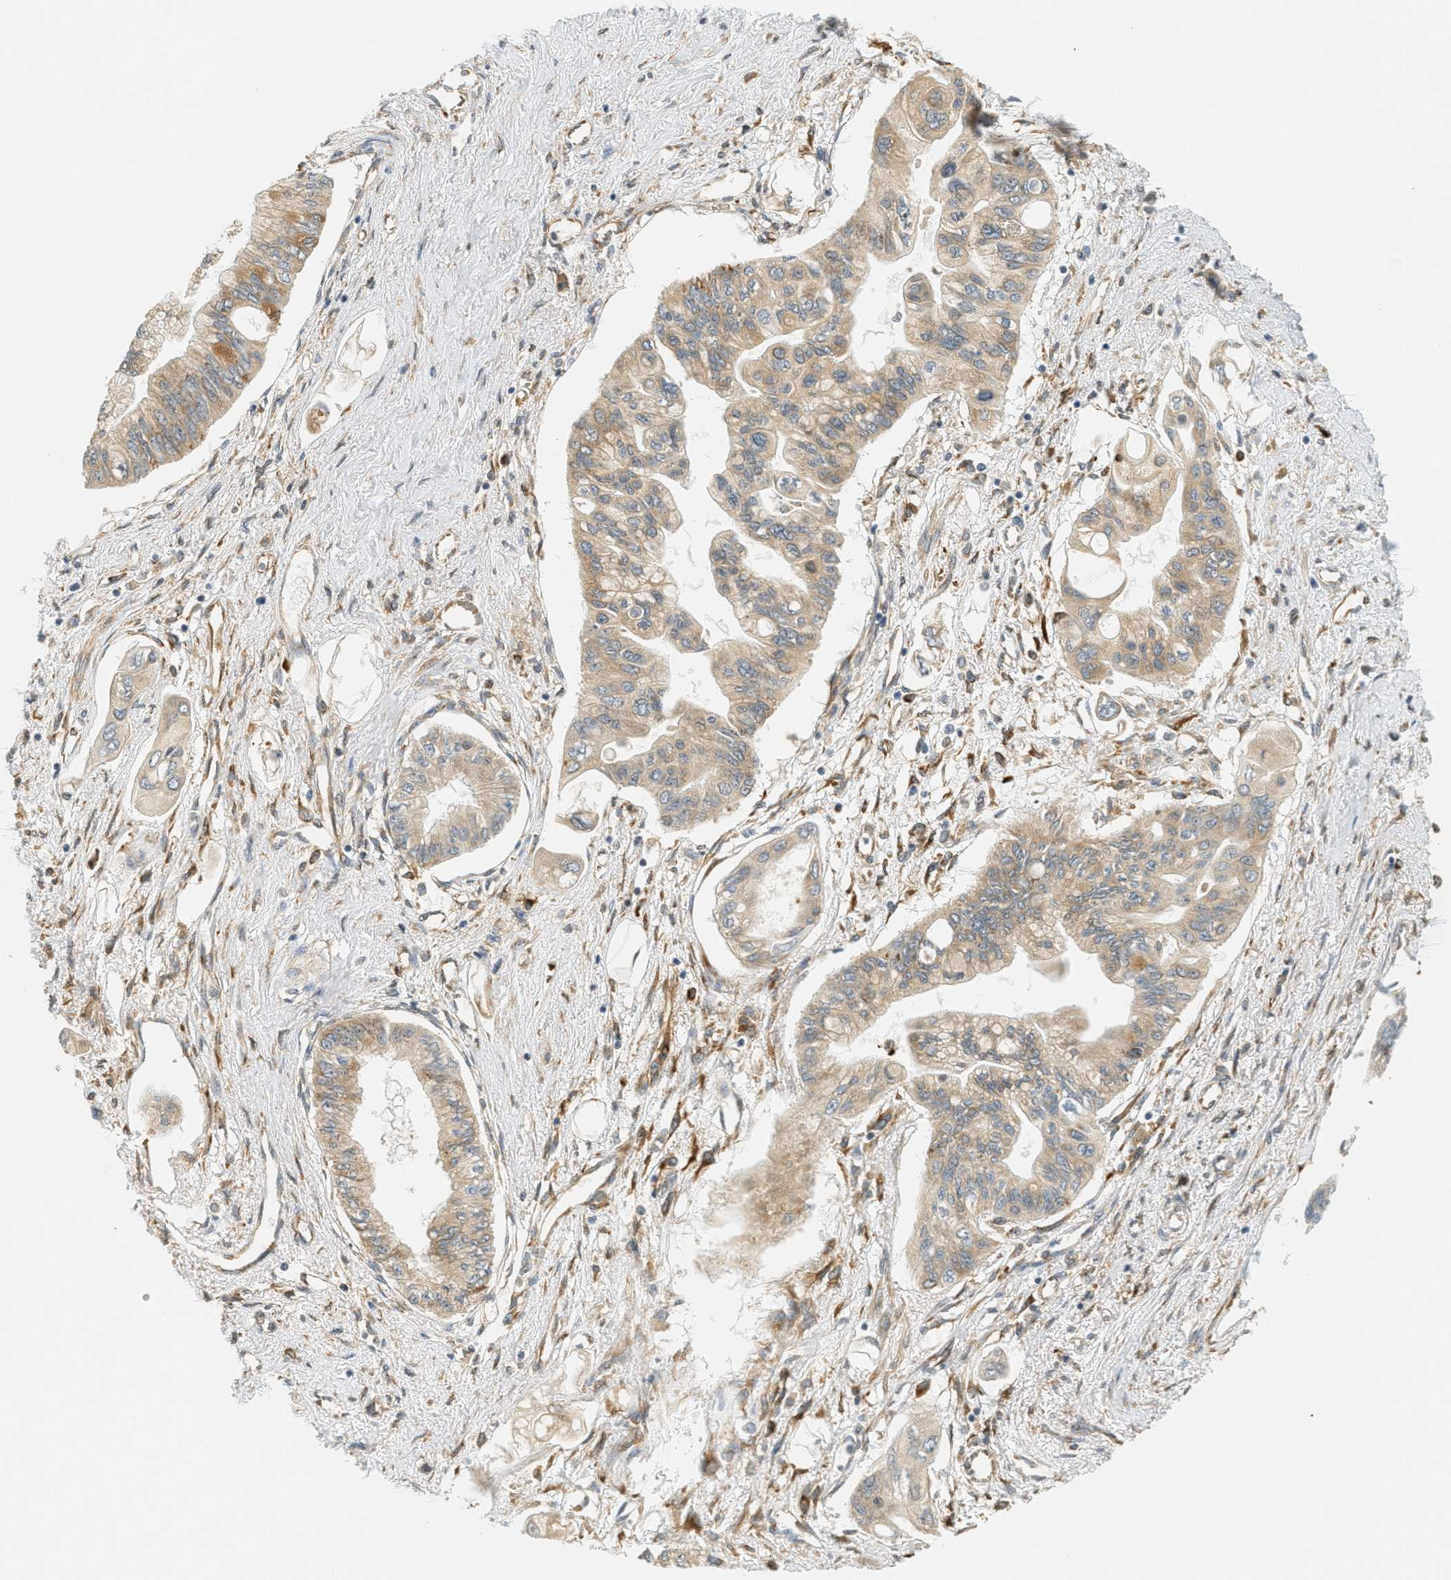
{"staining": {"intensity": "weak", "quantity": ">75%", "location": "cytoplasmic/membranous"}, "tissue": "pancreatic cancer", "cell_type": "Tumor cells", "image_type": "cancer", "snomed": [{"axis": "morphology", "description": "Adenocarcinoma, NOS"}, {"axis": "topography", "description": "Pancreas"}], "caption": "Immunohistochemical staining of human pancreatic adenocarcinoma demonstrates weak cytoplasmic/membranous protein expression in approximately >75% of tumor cells.", "gene": "PDK1", "patient": {"sex": "female", "age": 77}}